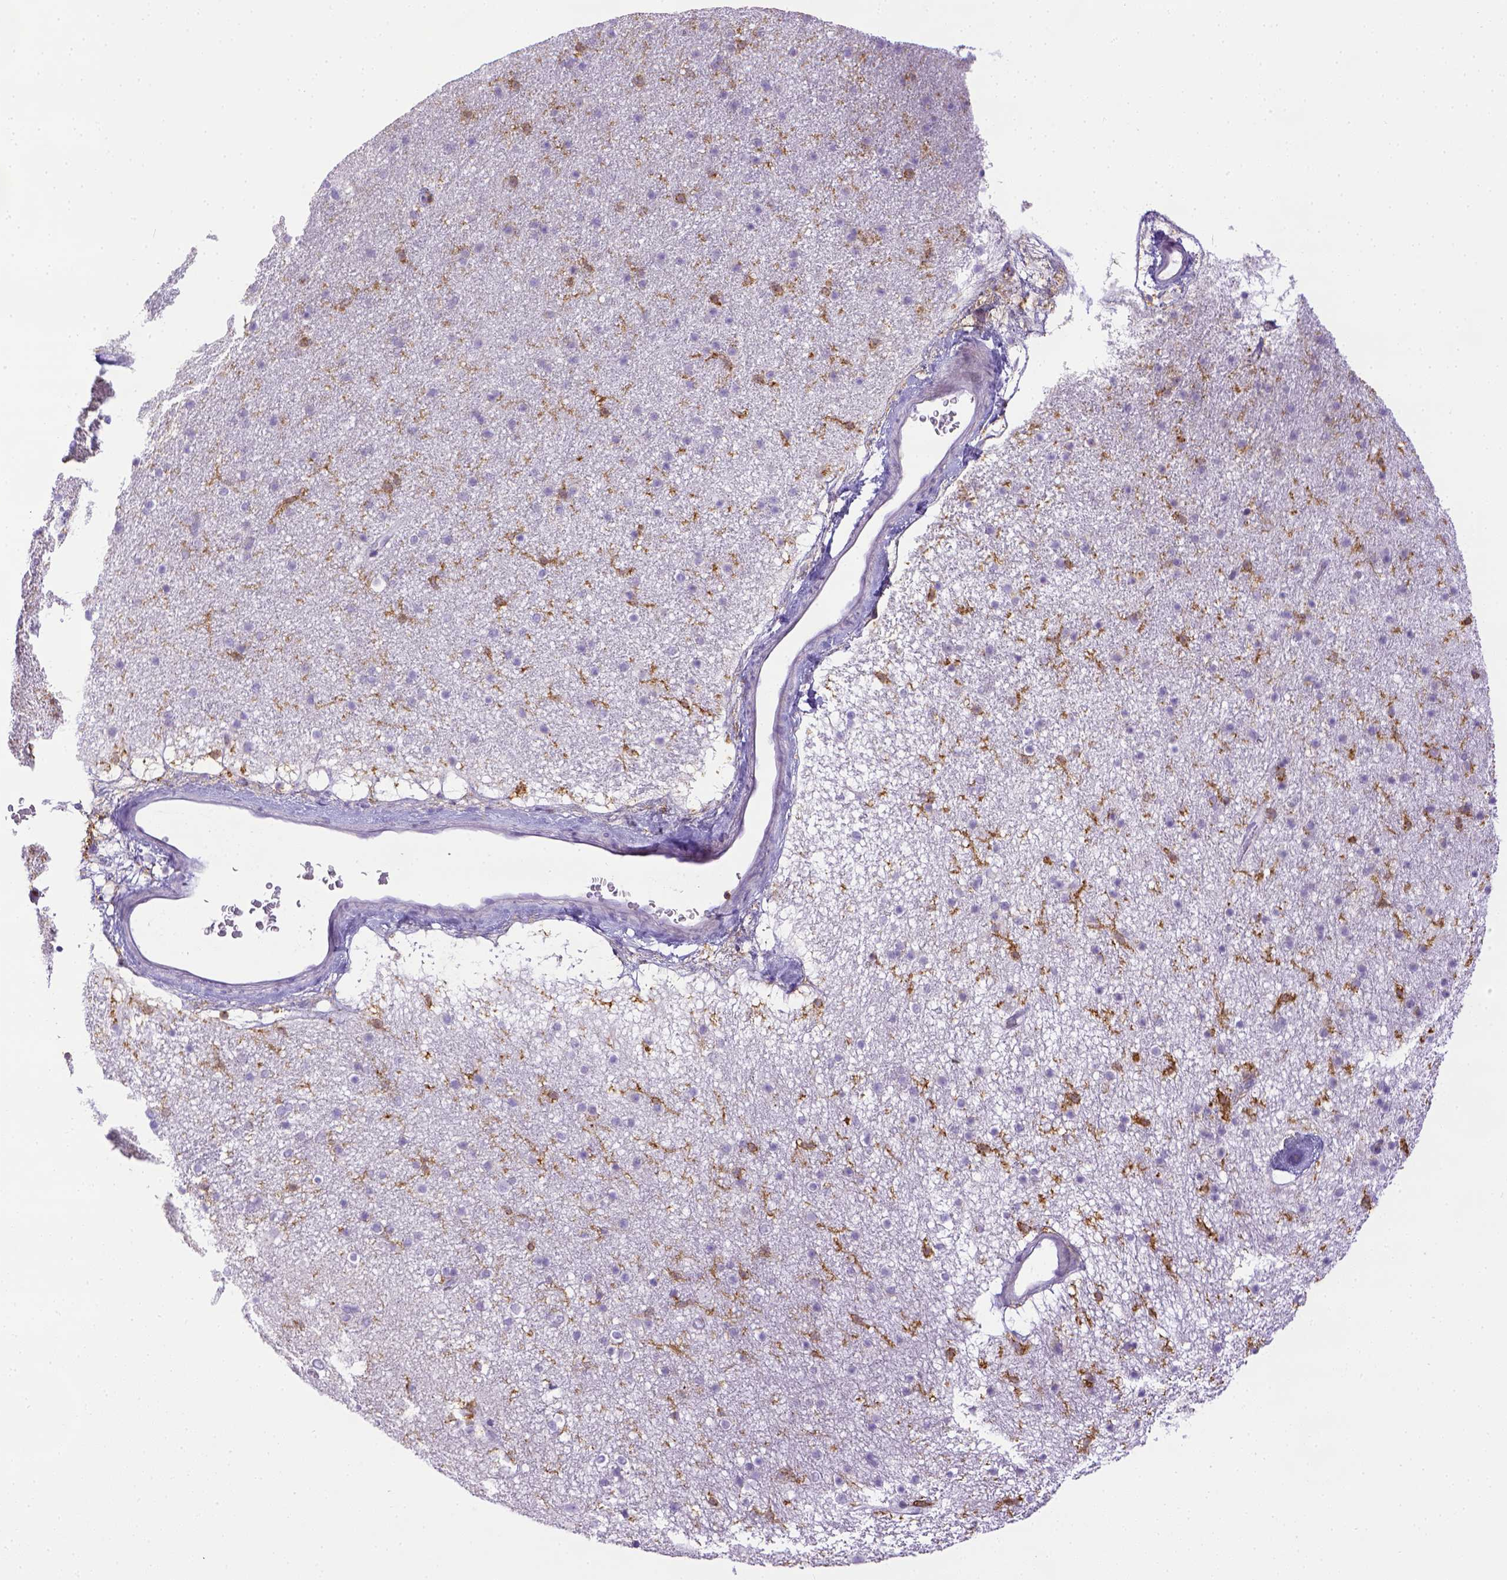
{"staining": {"intensity": "moderate", "quantity": "<25%", "location": "cytoplasmic/membranous"}, "tissue": "caudate", "cell_type": "Glial cells", "image_type": "normal", "snomed": [{"axis": "morphology", "description": "Normal tissue, NOS"}, {"axis": "topography", "description": "Lateral ventricle wall"}], "caption": "Normal caudate was stained to show a protein in brown. There is low levels of moderate cytoplasmic/membranous staining in about <25% of glial cells. Using DAB (3,3'-diaminobenzidine) (brown) and hematoxylin (blue) stains, captured at high magnification using brightfield microscopy.", "gene": "ITGAM", "patient": {"sex": "female", "age": 71}}